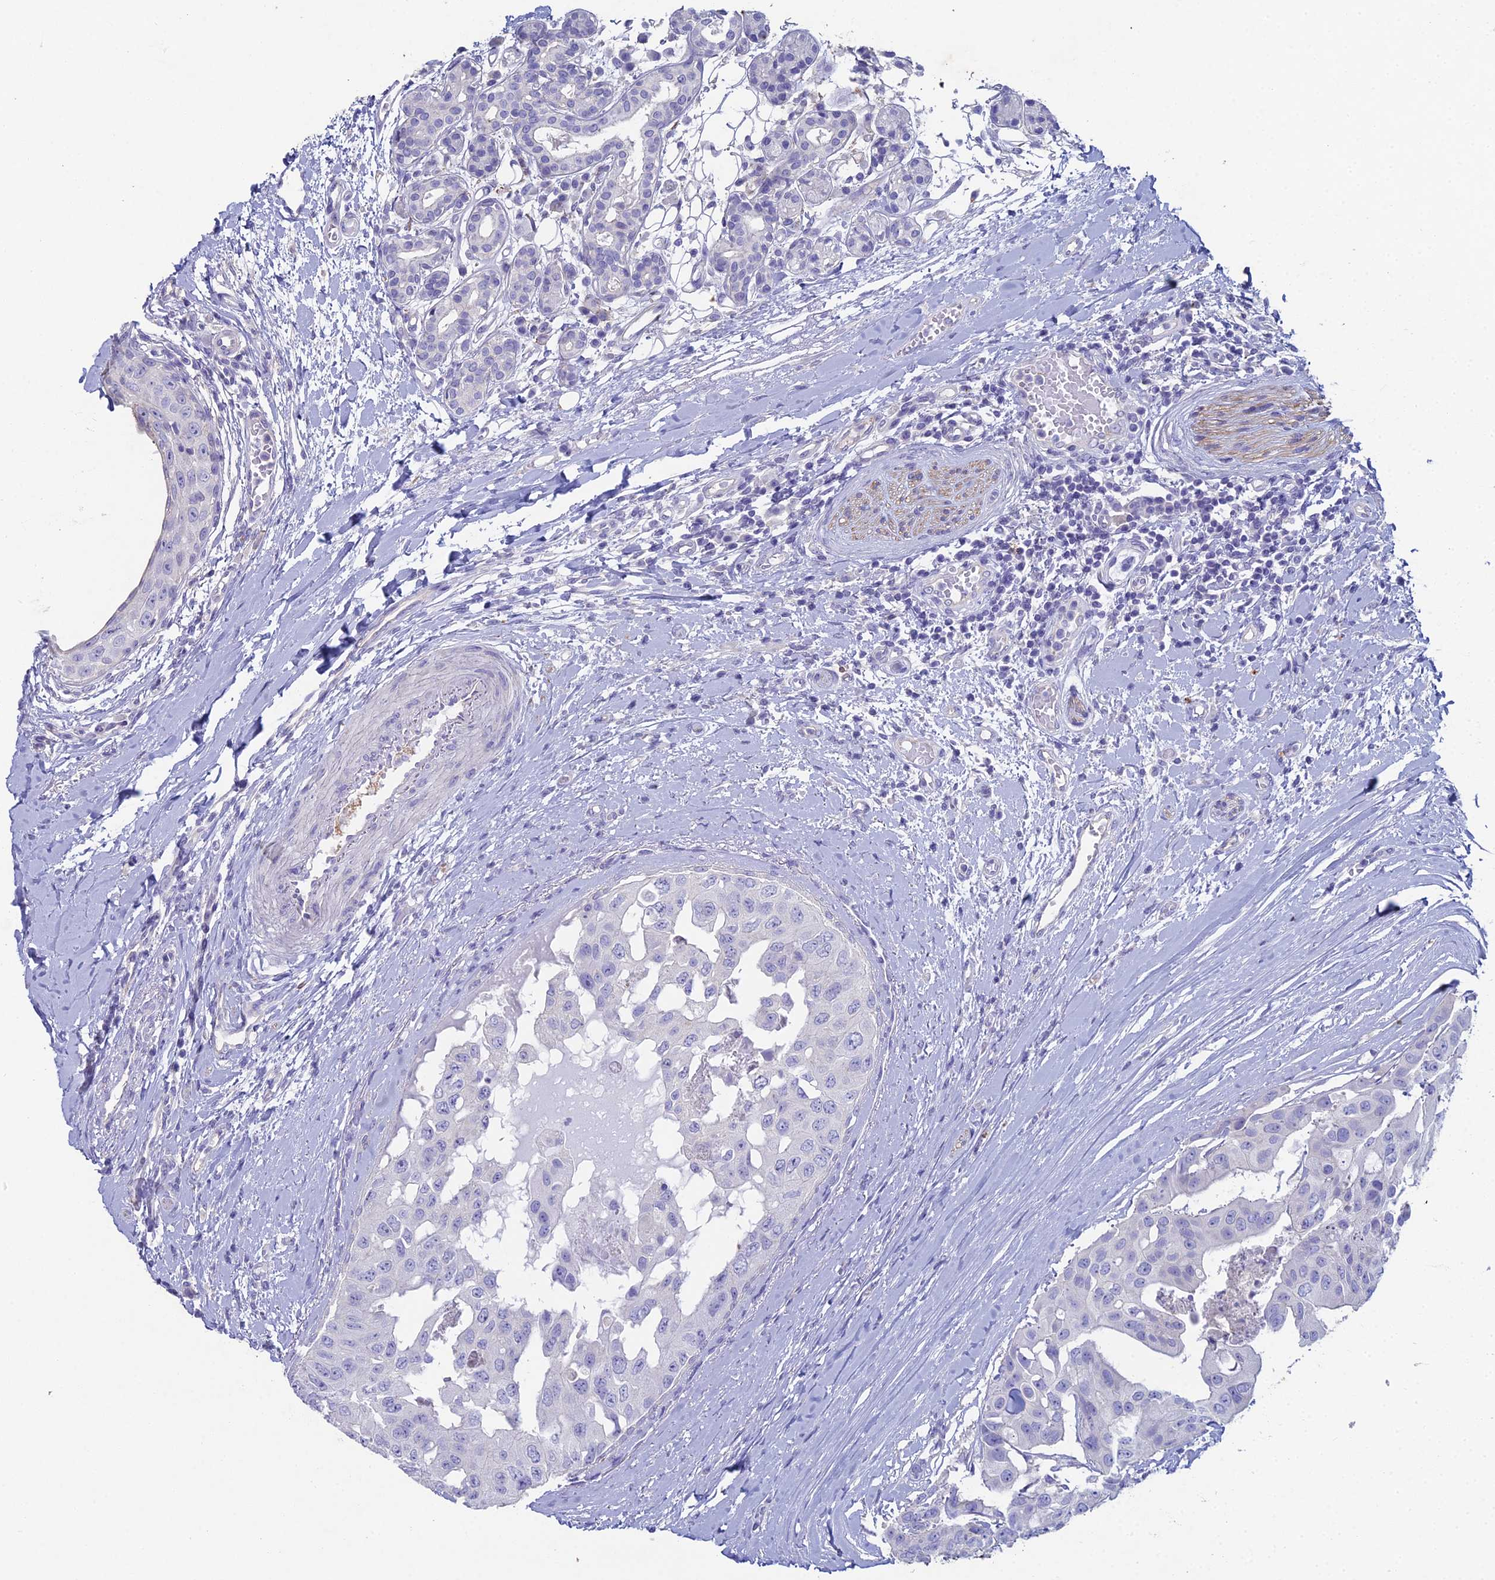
{"staining": {"intensity": "negative", "quantity": "none", "location": "none"}, "tissue": "head and neck cancer", "cell_type": "Tumor cells", "image_type": "cancer", "snomed": [{"axis": "morphology", "description": "Adenocarcinoma, NOS"}, {"axis": "morphology", "description": "Adenocarcinoma, metastatic, NOS"}, {"axis": "topography", "description": "Head-Neck"}], "caption": "A high-resolution photomicrograph shows IHC staining of head and neck cancer, which displays no significant expression in tumor cells.", "gene": "NCAM1", "patient": {"sex": "male", "age": 75}}